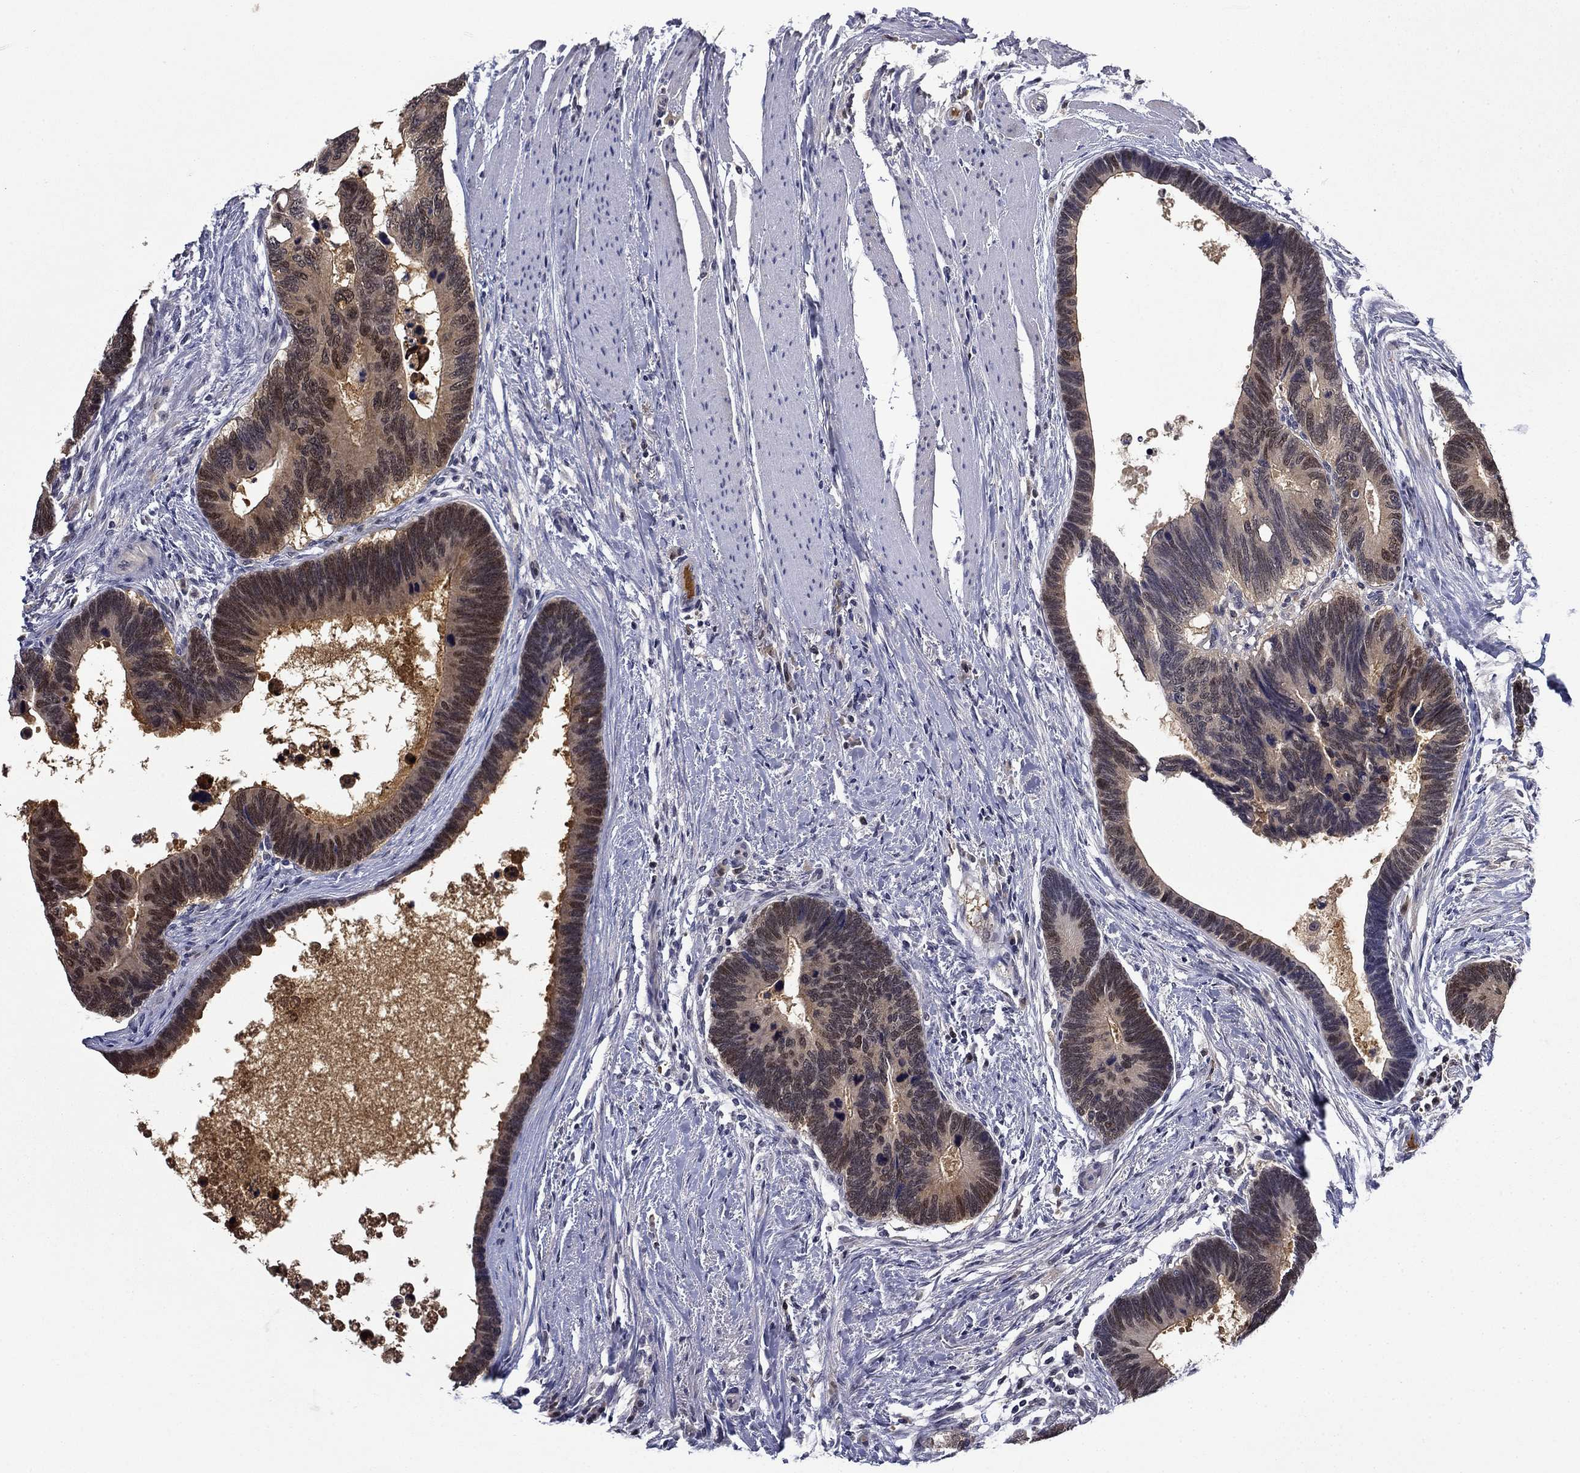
{"staining": {"intensity": "moderate", "quantity": "<25%", "location": "cytoplasmic/membranous,nuclear"}, "tissue": "colorectal cancer", "cell_type": "Tumor cells", "image_type": "cancer", "snomed": [{"axis": "morphology", "description": "Adenocarcinoma, NOS"}, {"axis": "topography", "description": "Colon"}], "caption": "Approximately <25% of tumor cells in human colorectal cancer show moderate cytoplasmic/membranous and nuclear protein staining as visualized by brown immunohistochemical staining.", "gene": "DDTL", "patient": {"sex": "female", "age": 77}}